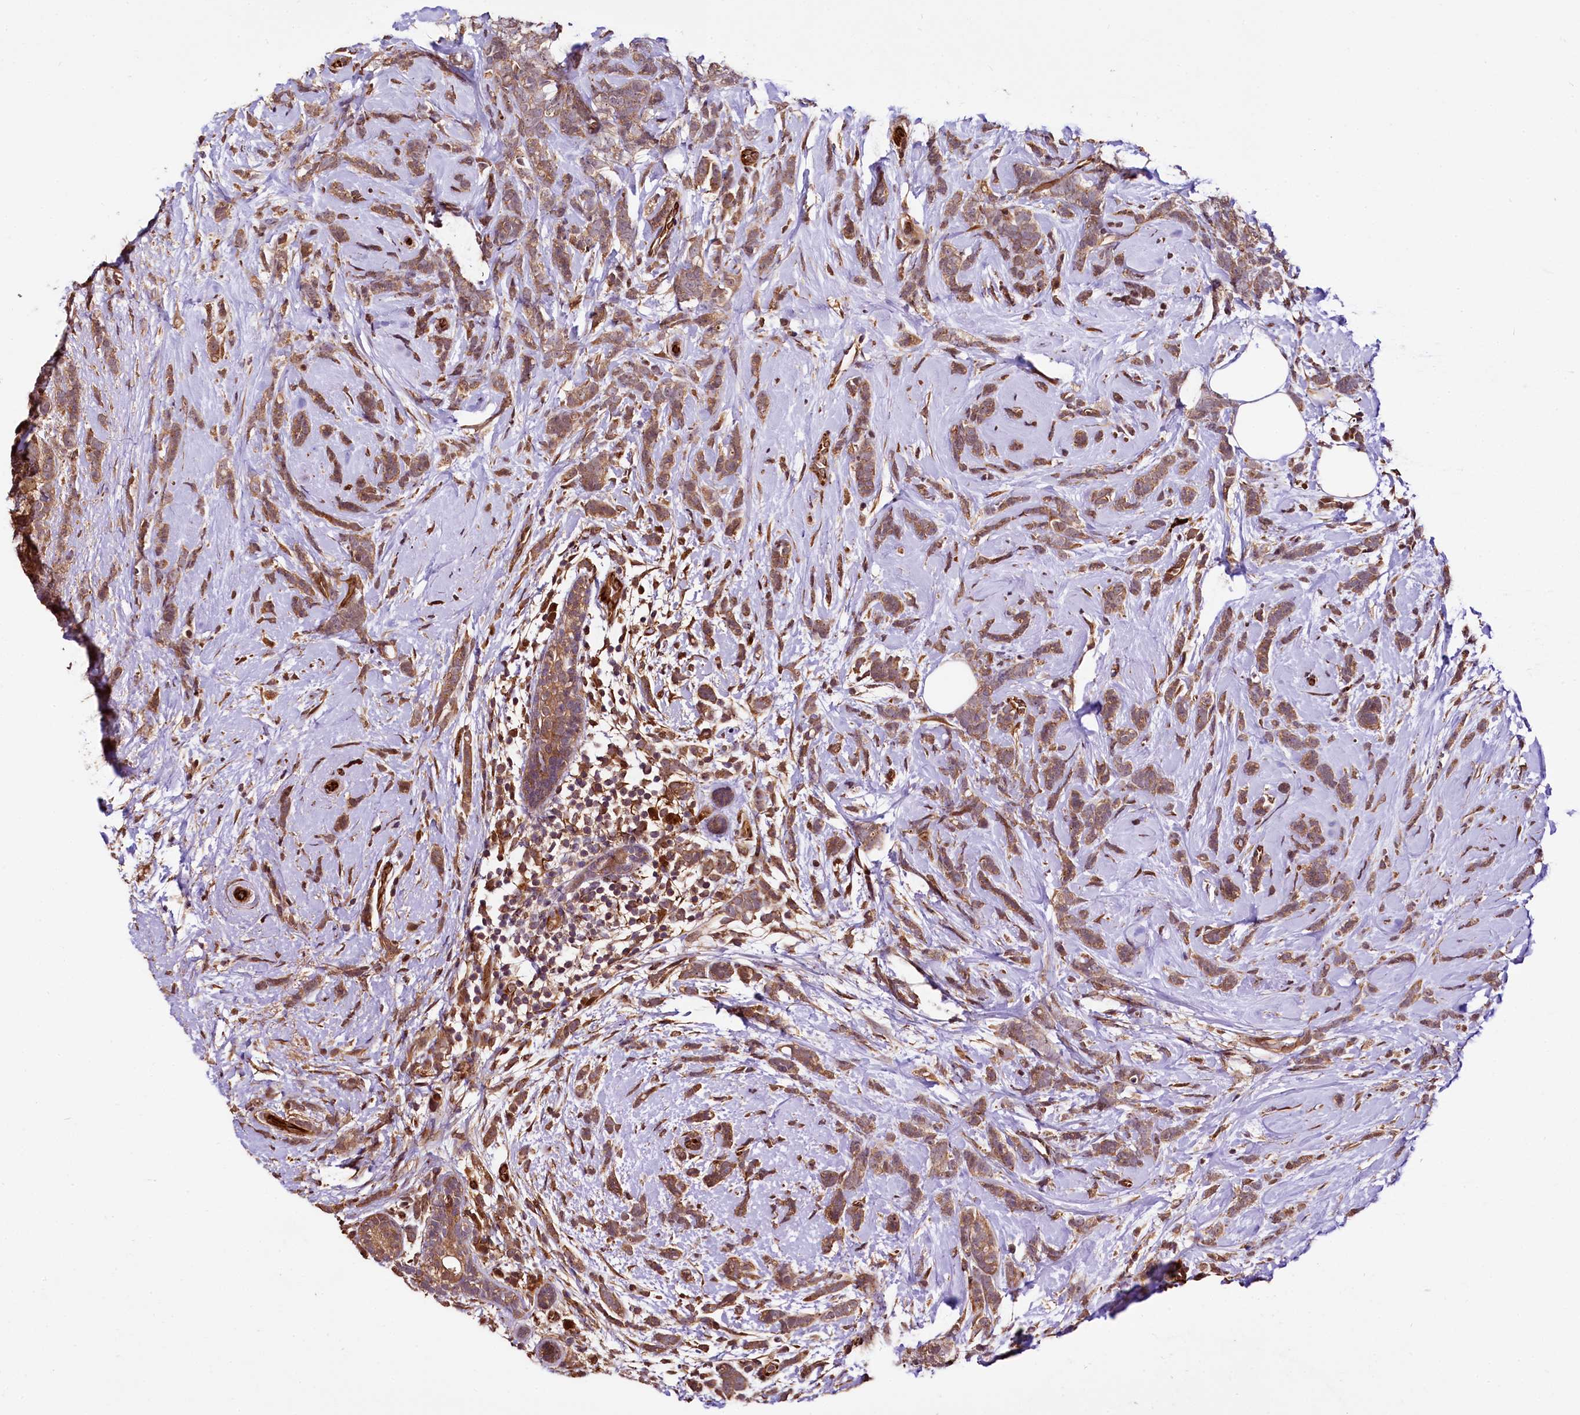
{"staining": {"intensity": "moderate", "quantity": ">75%", "location": "cytoplasmic/membranous"}, "tissue": "breast cancer", "cell_type": "Tumor cells", "image_type": "cancer", "snomed": [{"axis": "morphology", "description": "Lobular carcinoma"}, {"axis": "topography", "description": "Breast"}], "caption": "Moderate cytoplasmic/membranous positivity is identified in about >75% of tumor cells in breast cancer.", "gene": "TBCEL", "patient": {"sex": "female", "age": 58}}